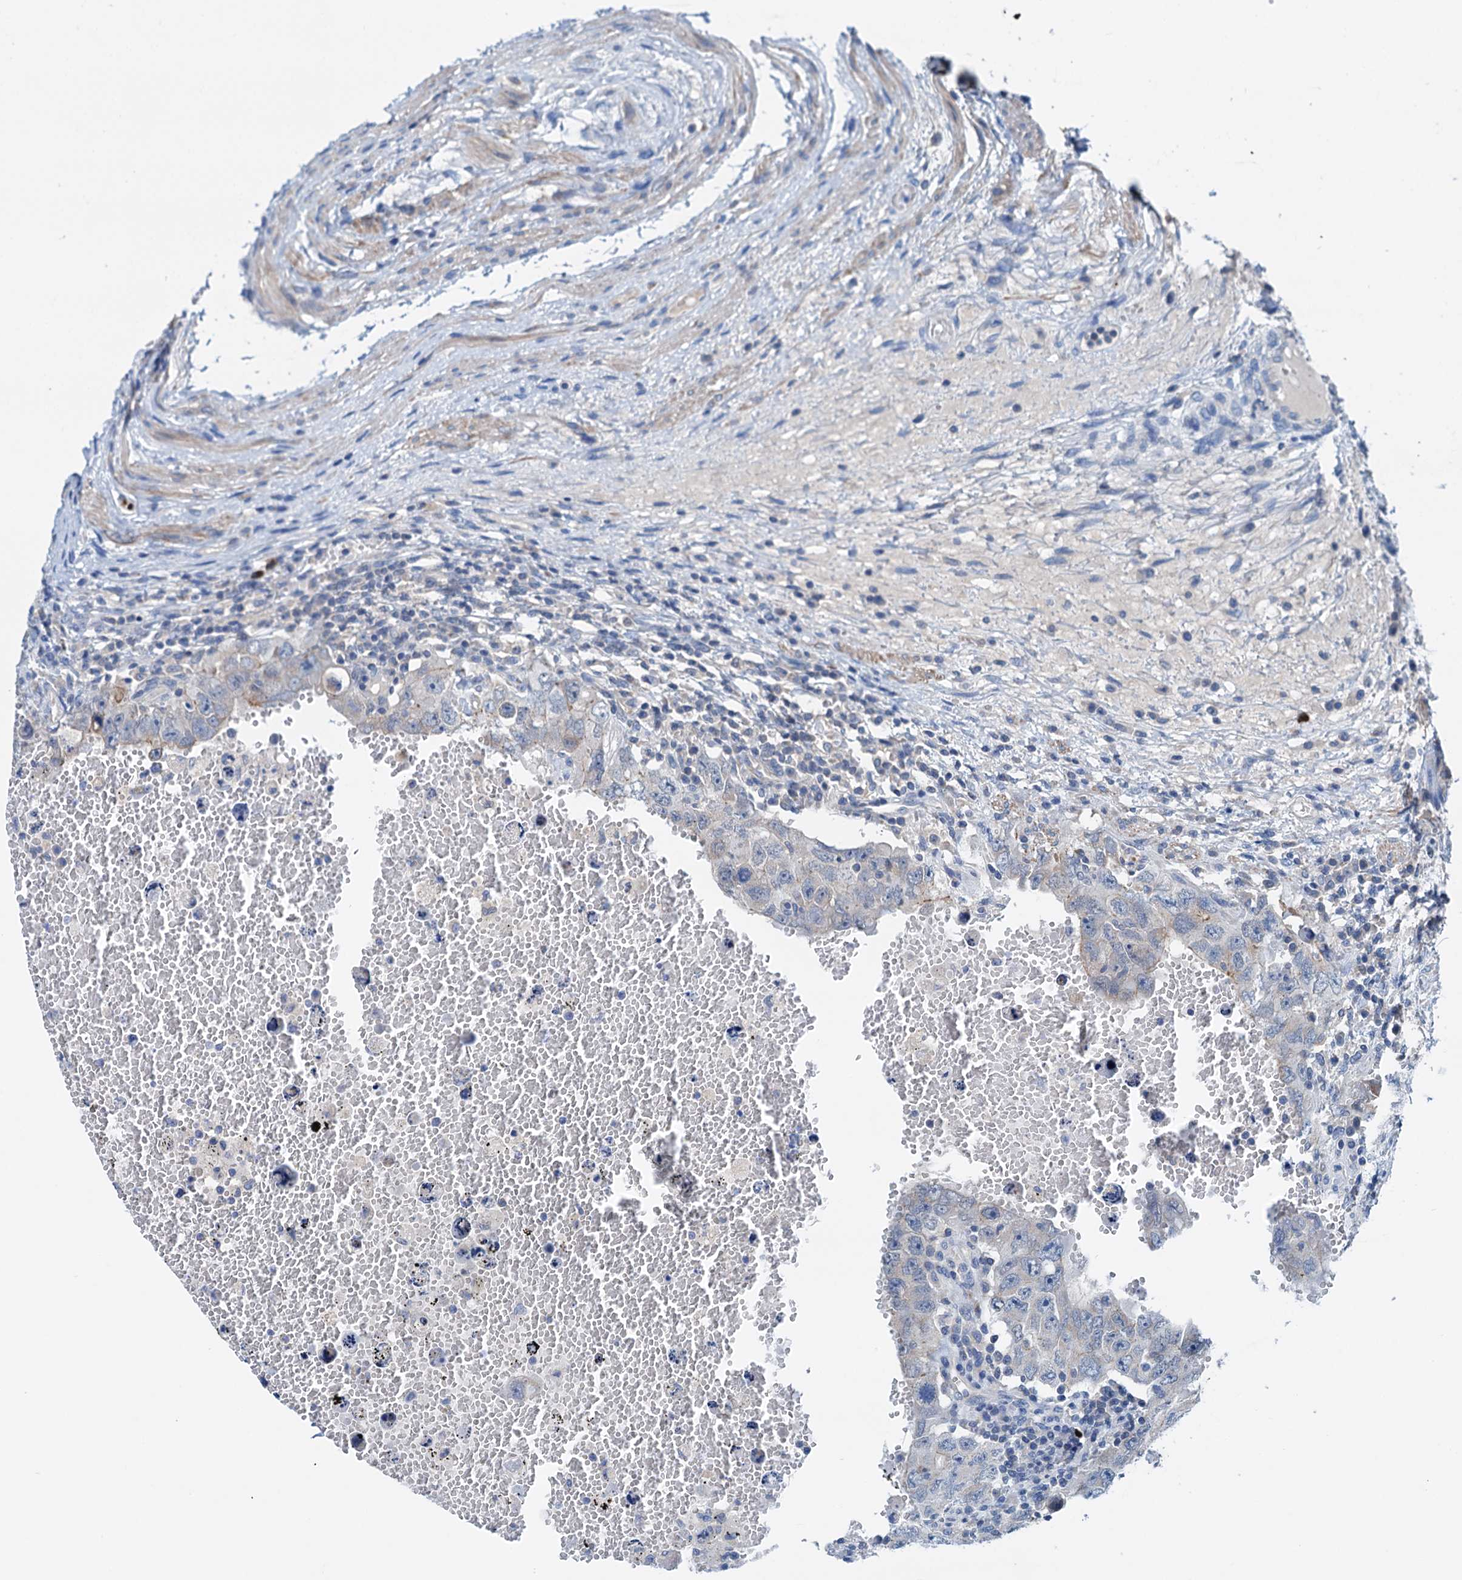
{"staining": {"intensity": "negative", "quantity": "none", "location": "none"}, "tissue": "testis cancer", "cell_type": "Tumor cells", "image_type": "cancer", "snomed": [{"axis": "morphology", "description": "Carcinoma, Embryonal, NOS"}, {"axis": "topography", "description": "Testis"}], "caption": "This is a image of IHC staining of testis cancer, which shows no positivity in tumor cells. (Brightfield microscopy of DAB immunohistochemistry at high magnification).", "gene": "KNDC1", "patient": {"sex": "male", "age": 26}}